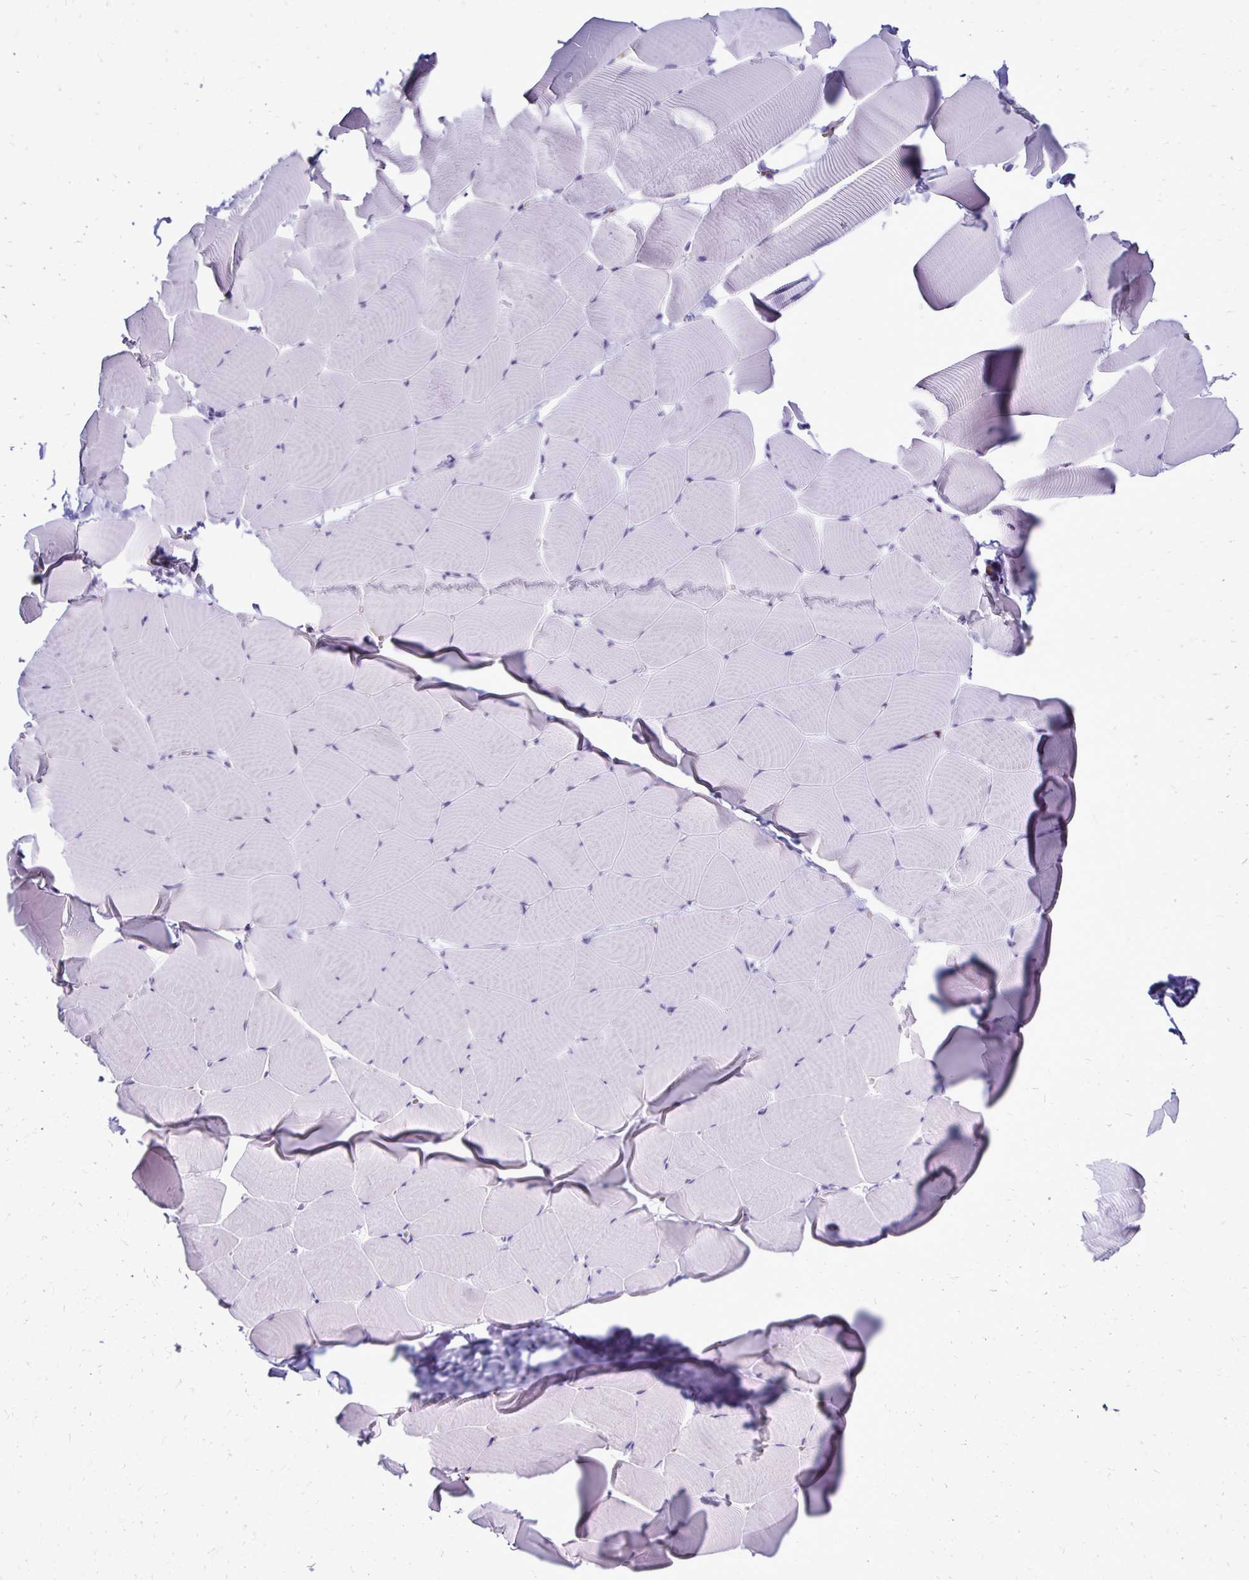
{"staining": {"intensity": "negative", "quantity": "none", "location": "none"}, "tissue": "skeletal muscle", "cell_type": "Myocytes", "image_type": "normal", "snomed": [{"axis": "morphology", "description": "Normal tissue, NOS"}, {"axis": "topography", "description": "Skeletal muscle"}], "caption": "DAB immunohistochemical staining of unremarkable skeletal muscle displays no significant staining in myocytes. (Immunohistochemistry (ihc), brightfield microscopy, high magnification).", "gene": "RHBDL3", "patient": {"sex": "male", "age": 25}}